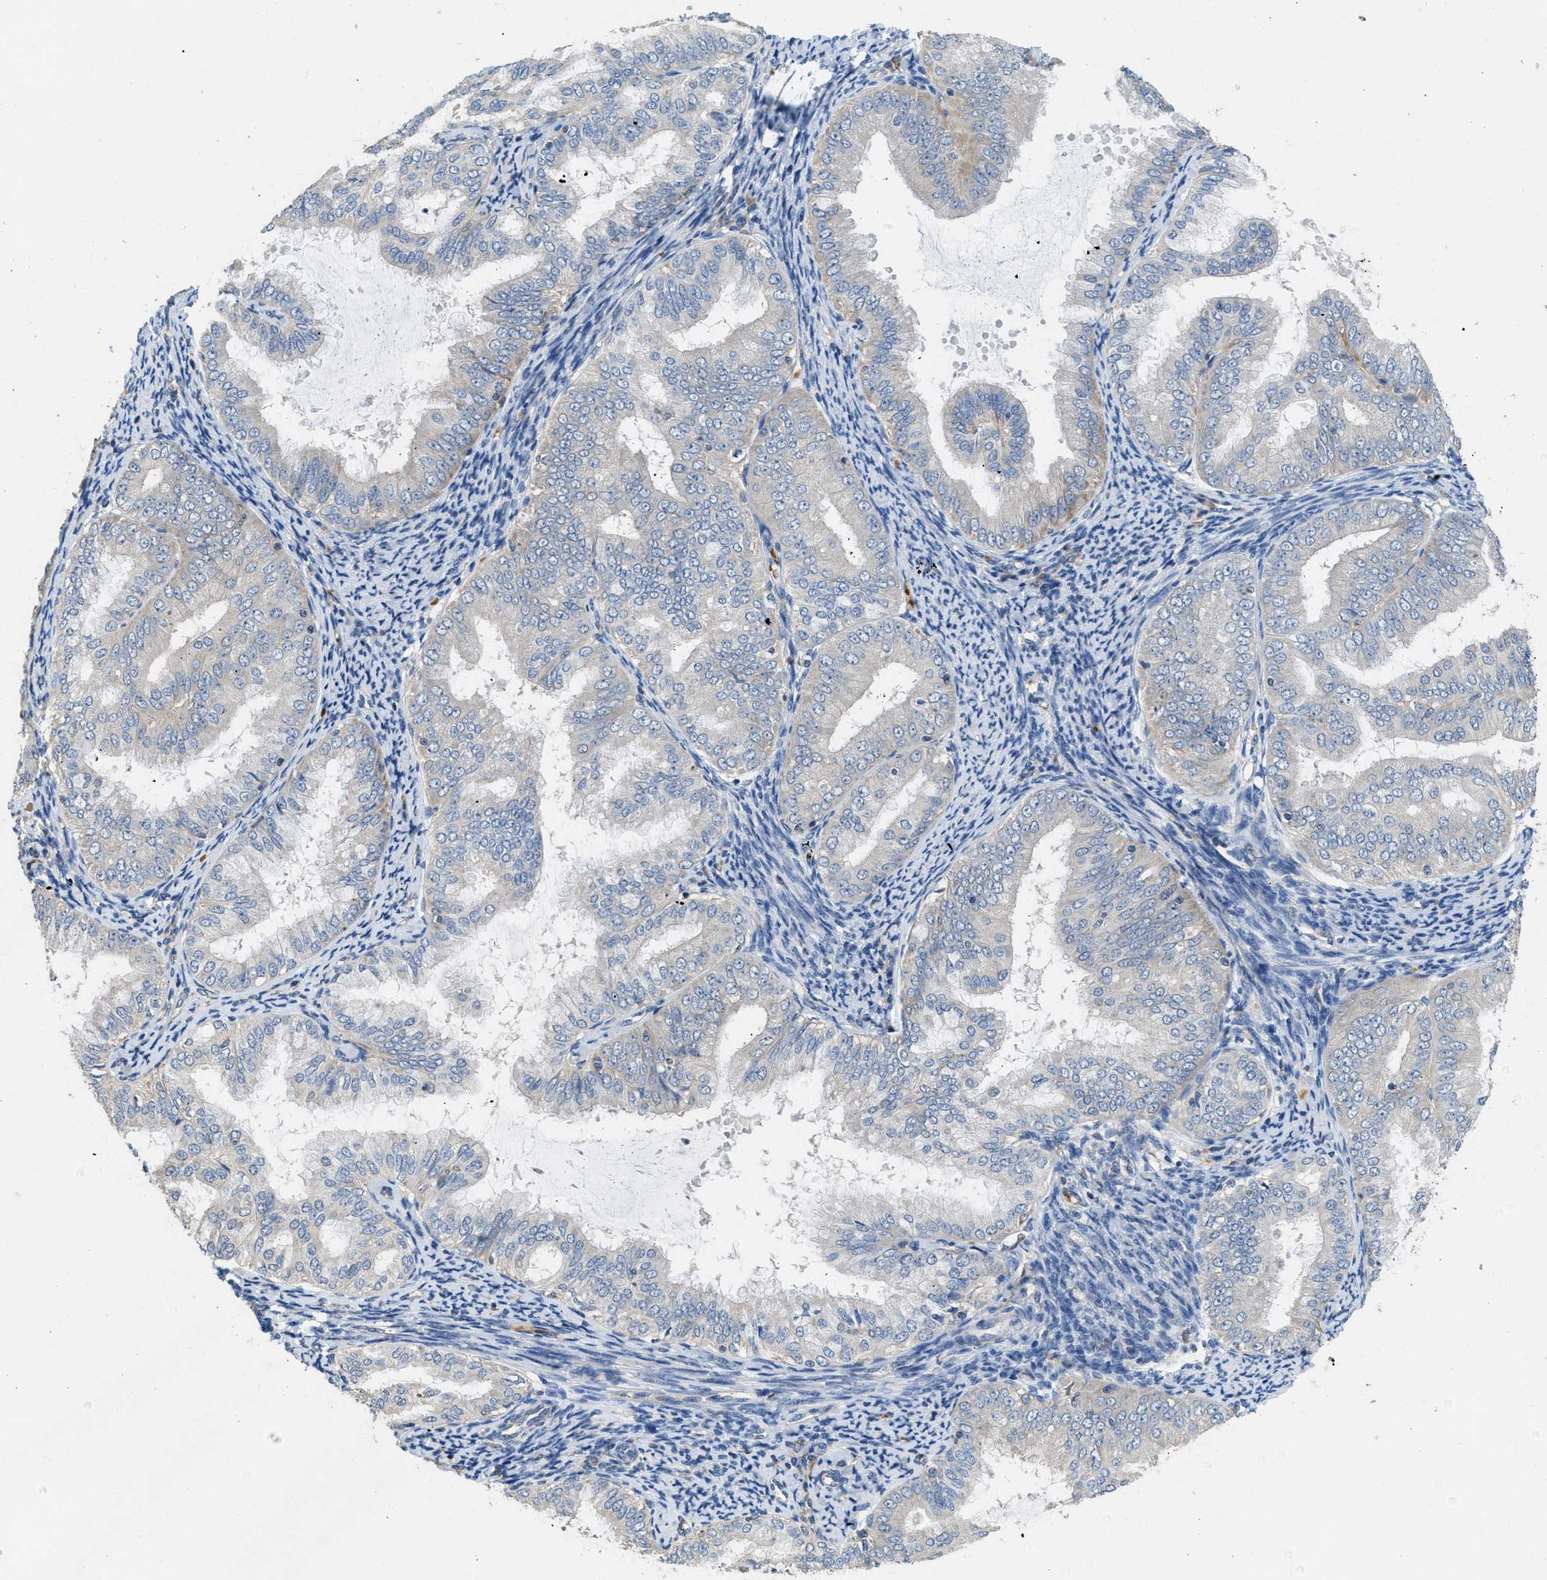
{"staining": {"intensity": "negative", "quantity": "none", "location": "none"}, "tissue": "endometrial cancer", "cell_type": "Tumor cells", "image_type": "cancer", "snomed": [{"axis": "morphology", "description": "Adenocarcinoma, NOS"}, {"axis": "topography", "description": "Endometrium"}], "caption": "This is an immunohistochemistry photomicrograph of adenocarcinoma (endometrial). There is no staining in tumor cells.", "gene": "DGKE", "patient": {"sex": "female", "age": 63}}